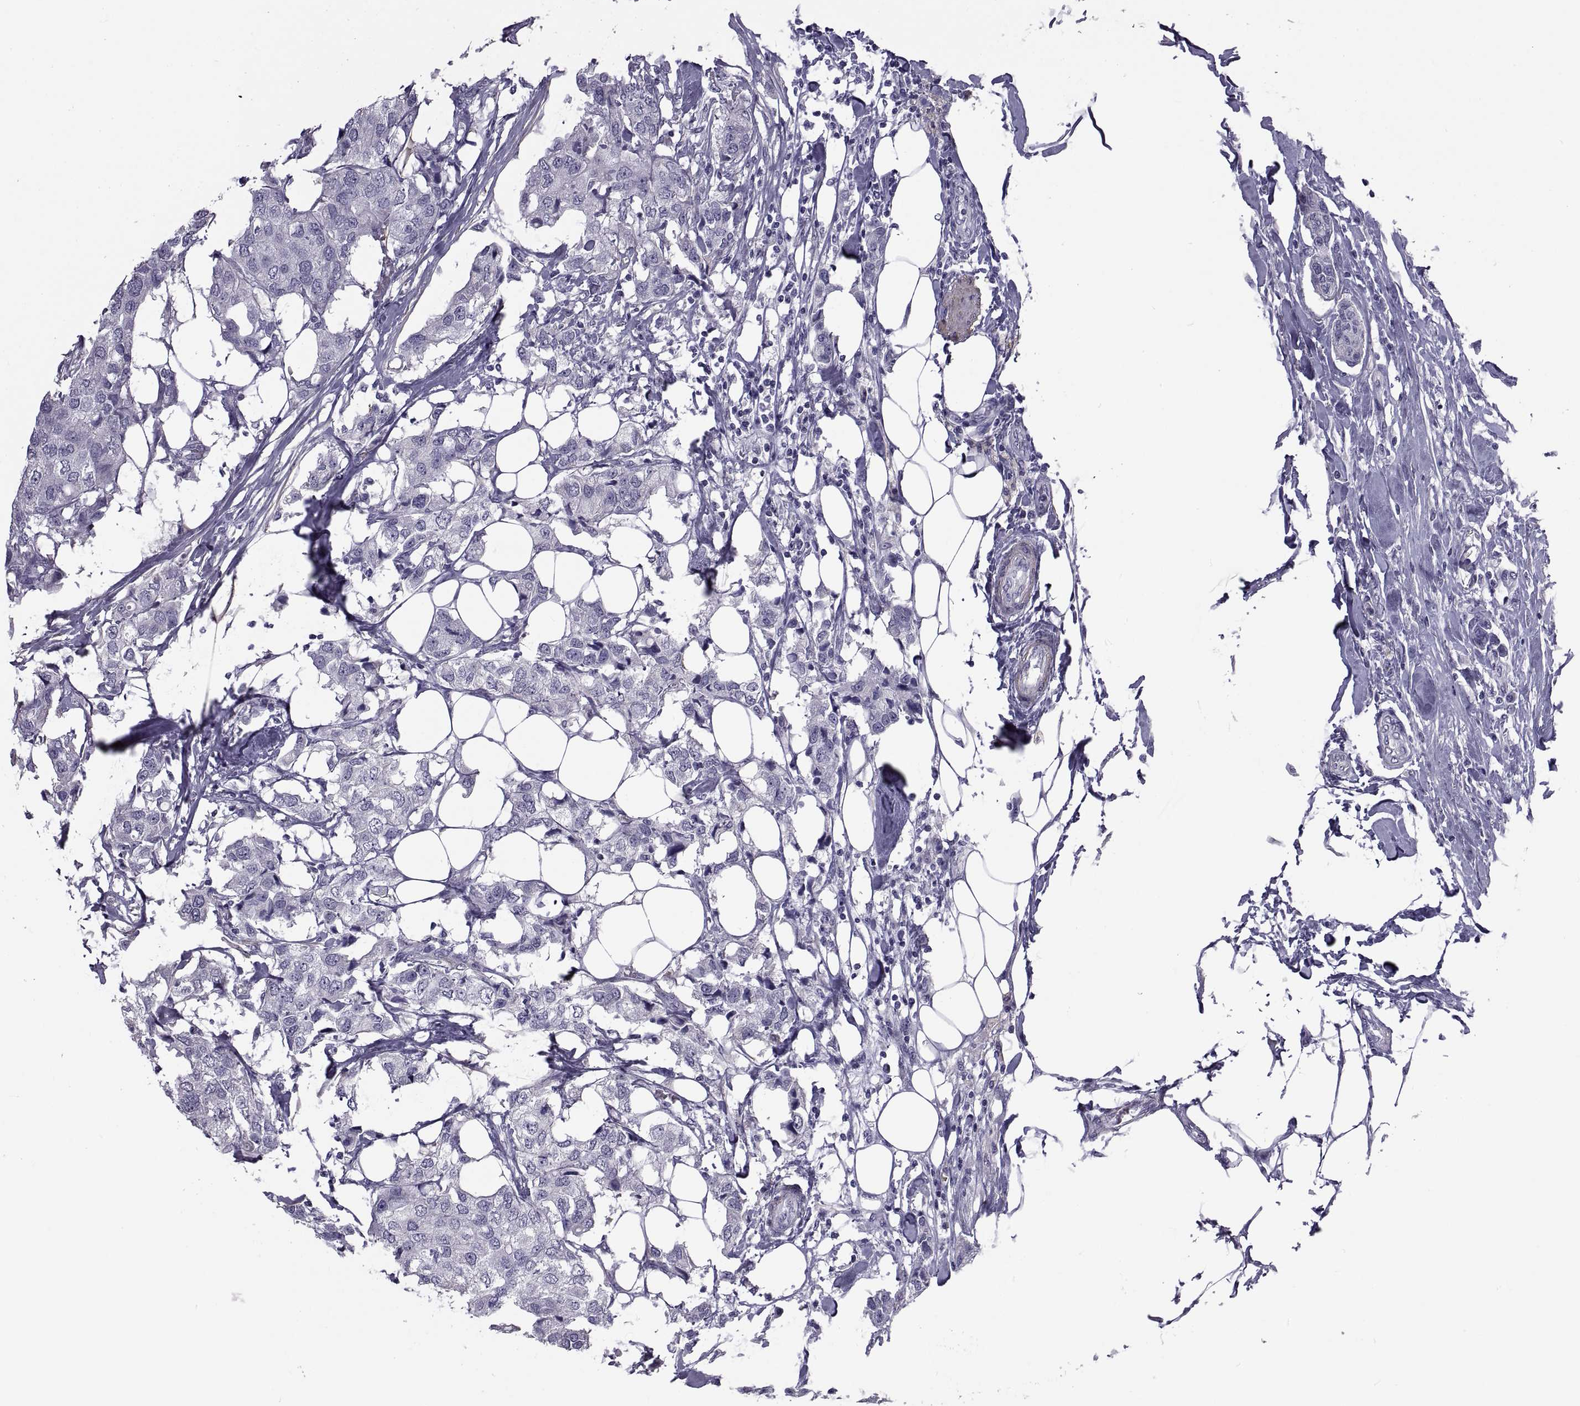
{"staining": {"intensity": "negative", "quantity": "none", "location": "none"}, "tissue": "breast cancer", "cell_type": "Tumor cells", "image_type": "cancer", "snomed": [{"axis": "morphology", "description": "Duct carcinoma"}, {"axis": "topography", "description": "Breast"}], "caption": "Protein analysis of breast intraductal carcinoma reveals no significant positivity in tumor cells. The staining was performed using DAB to visualize the protein expression in brown, while the nuclei were stained in blue with hematoxylin (Magnification: 20x).", "gene": "MAGEB1", "patient": {"sex": "female", "age": 80}}